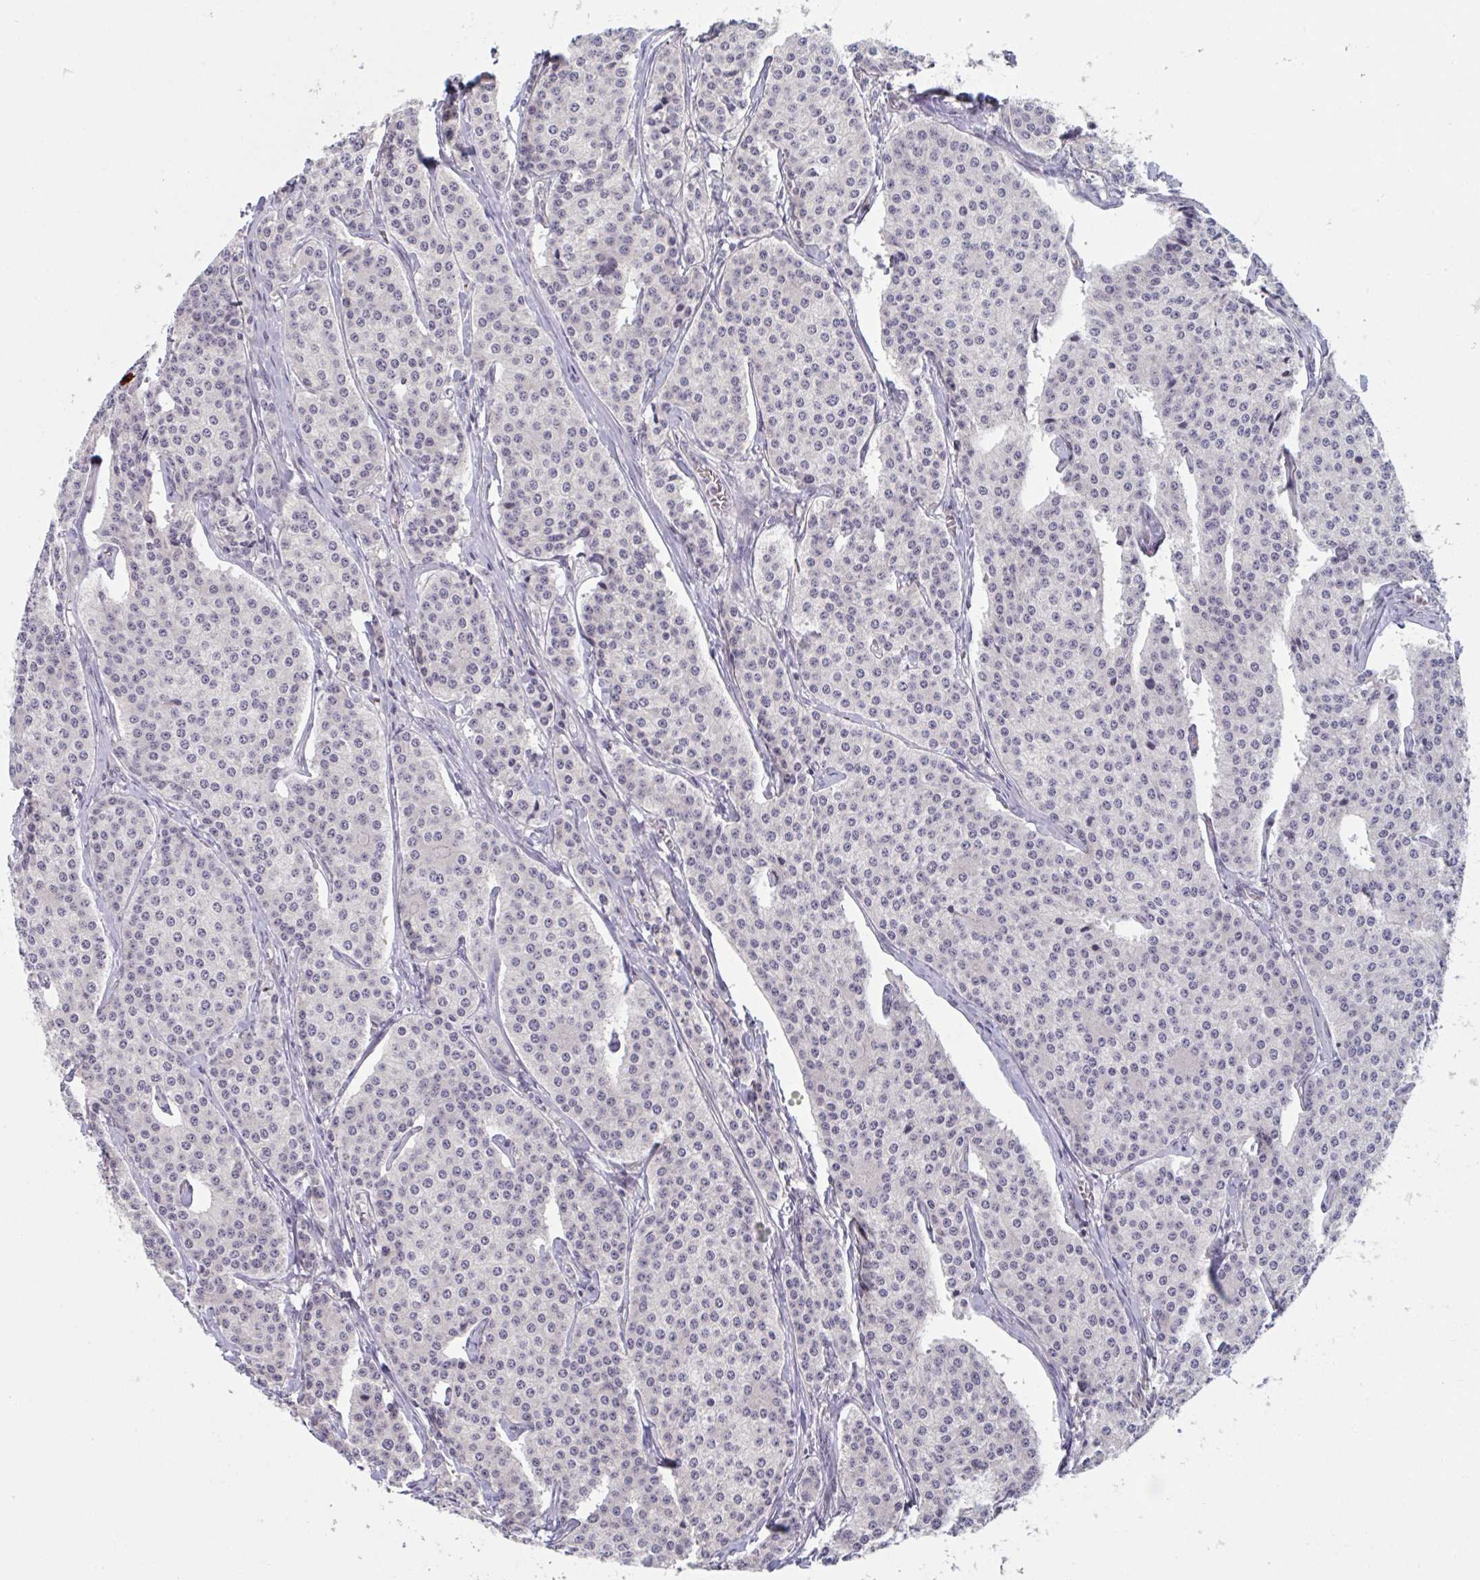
{"staining": {"intensity": "negative", "quantity": "none", "location": "none"}, "tissue": "carcinoid", "cell_type": "Tumor cells", "image_type": "cancer", "snomed": [{"axis": "morphology", "description": "Carcinoid, malignant, NOS"}, {"axis": "topography", "description": "Small intestine"}], "caption": "High magnification brightfield microscopy of carcinoid stained with DAB (brown) and counterstained with hematoxylin (blue): tumor cells show no significant positivity. The staining was performed using DAB (3,3'-diaminobenzidine) to visualize the protein expression in brown, while the nuclei were stained in blue with hematoxylin (Magnification: 20x).", "gene": "RIOK1", "patient": {"sex": "female", "age": 64}}